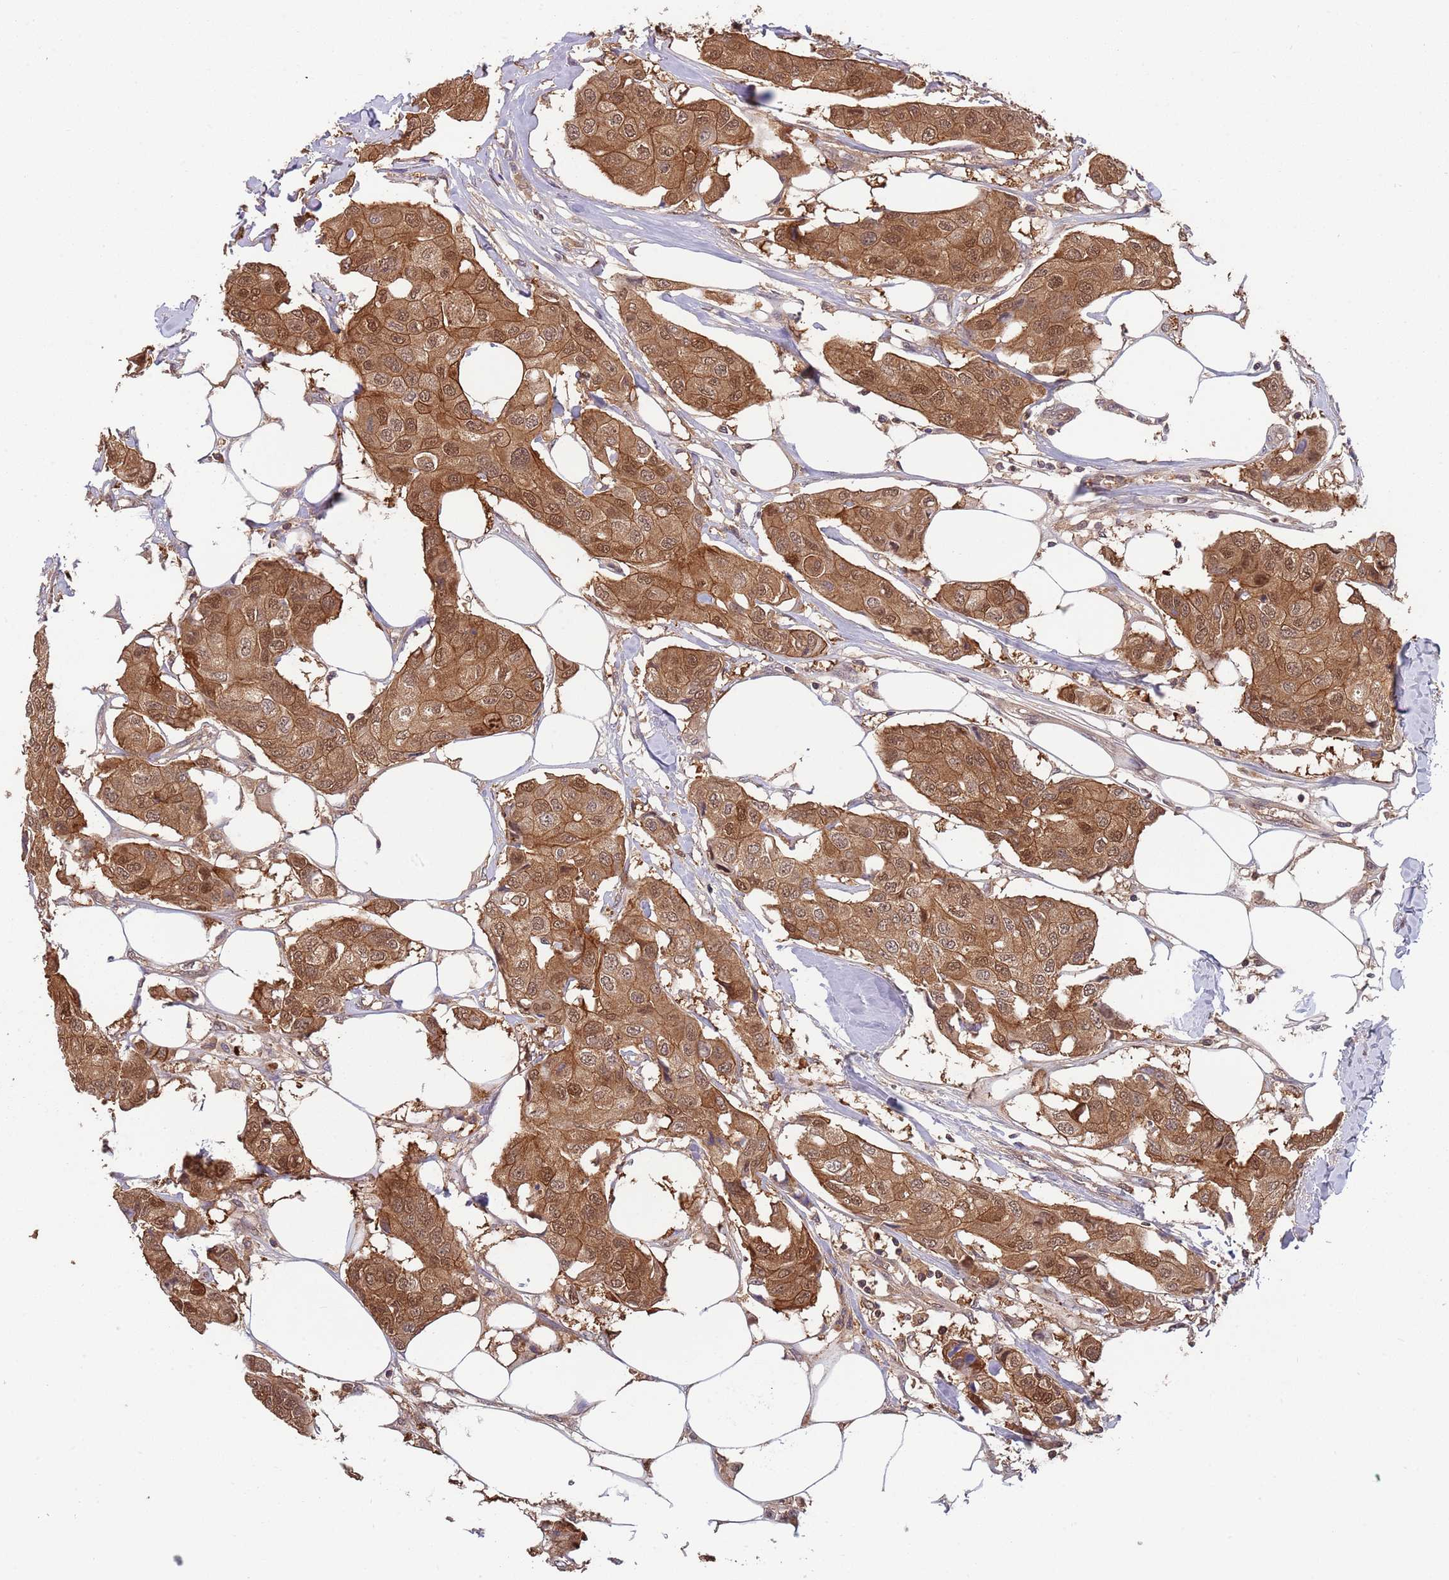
{"staining": {"intensity": "moderate", "quantity": ">75%", "location": "cytoplasmic/membranous,nuclear"}, "tissue": "breast cancer", "cell_type": "Tumor cells", "image_type": "cancer", "snomed": [{"axis": "morphology", "description": "Duct carcinoma"}, {"axis": "topography", "description": "Breast"}], "caption": "Human breast infiltrating ductal carcinoma stained with a brown dye reveals moderate cytoplasmic/membranous and nuclear positive staining in approximately >75% of tumor cells.", "gene": "GSDMD", "patient": {"sex": "female", "age": 80}}